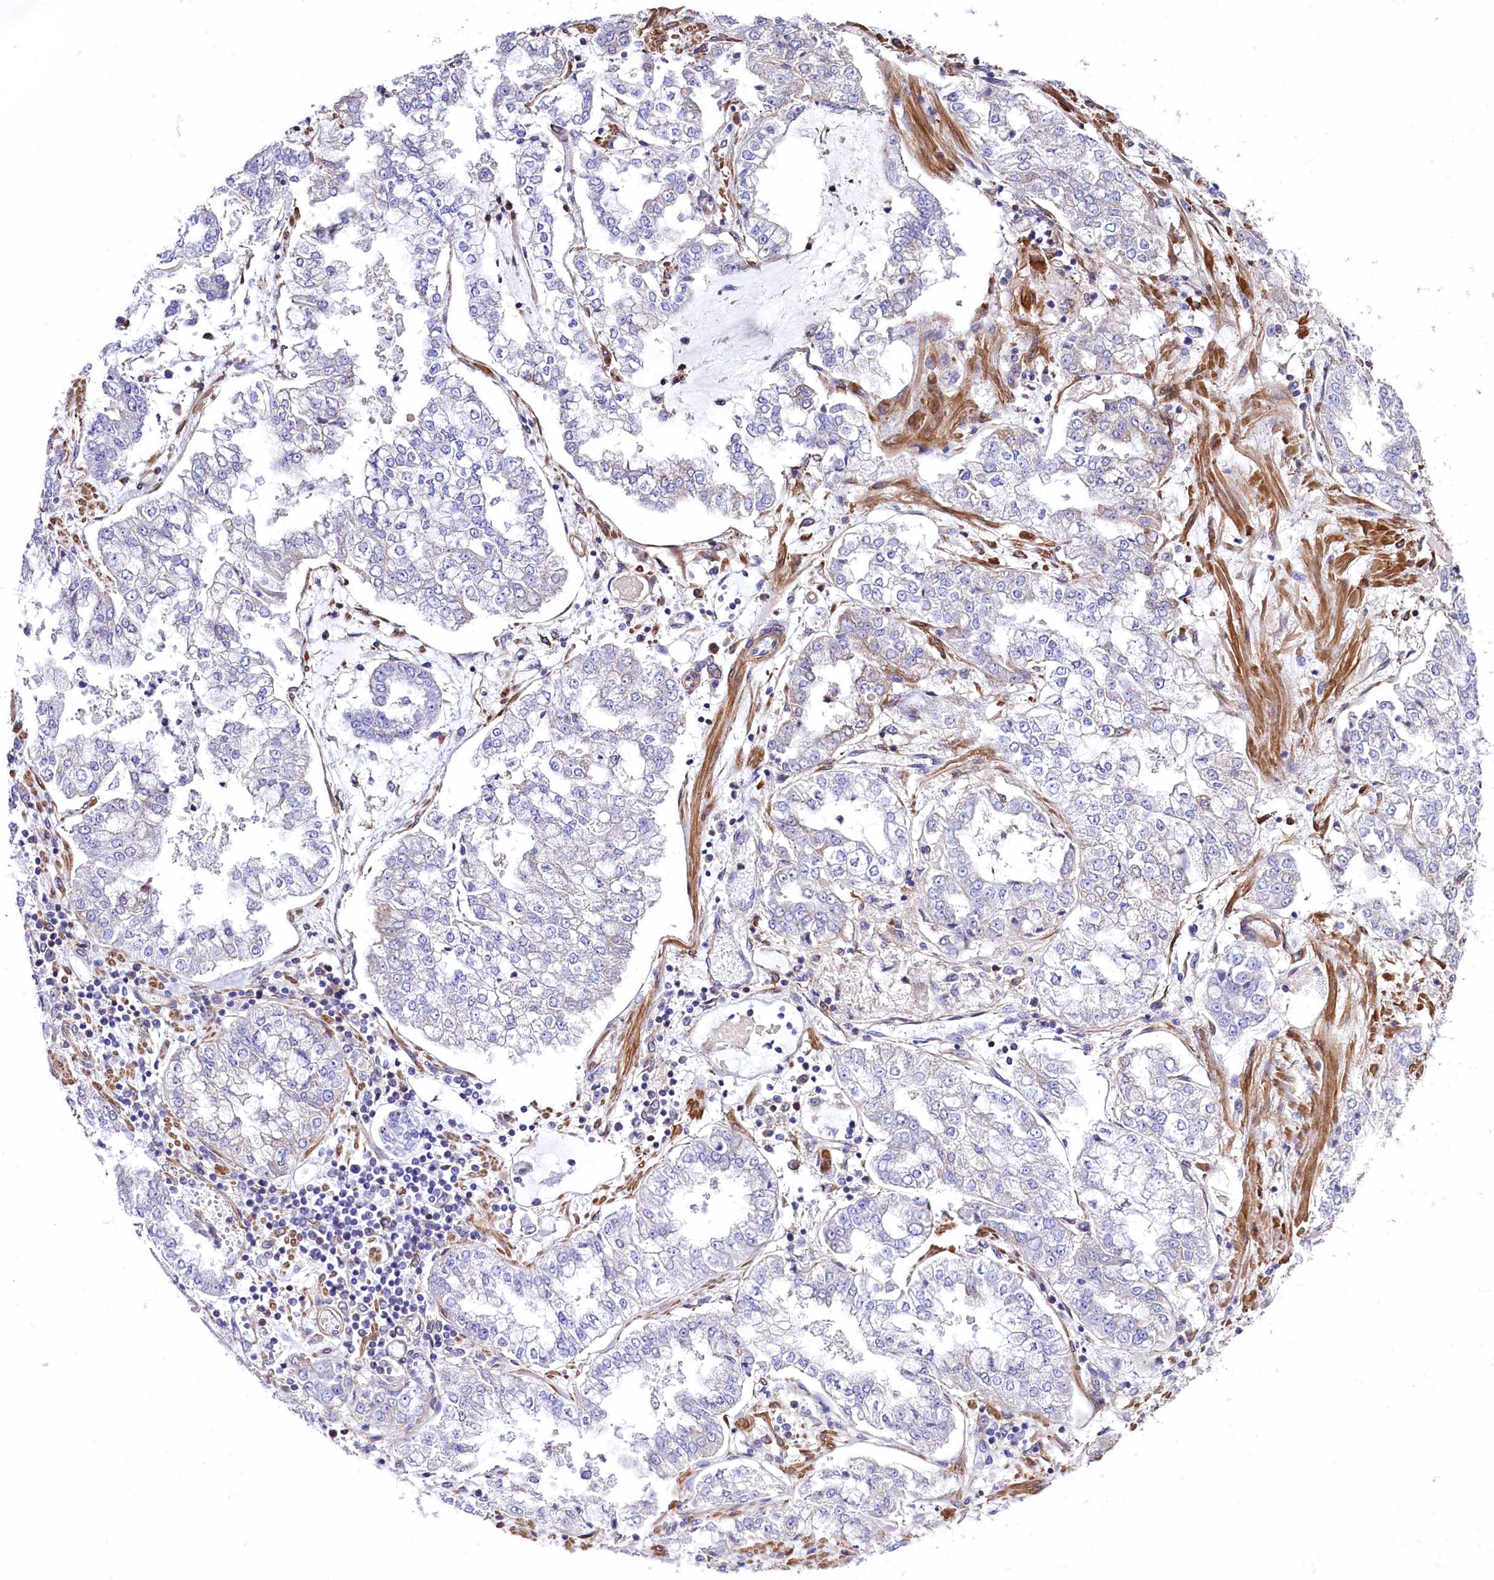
{"staining": {"intensity": "negative", "quantity": "none", "location": "none"}, "tissue": "stomach cancer", "cell_type": "Tumor cells", "image_type": "cancer", "snomed": [{"axis": "morphology", "description": "Adenocarcinoma, NOS"}, {"axis": "topography", "description": "Stomach"}], "caption": "DAB (3,3'-diaminobenzidine) immunohistochemical staining of human adenocarcinoma (stomach) demonstrates no significant expression in tumor cells.", "gene": "FCHSD2", "patient": {"sex": "male", "age": 76}}